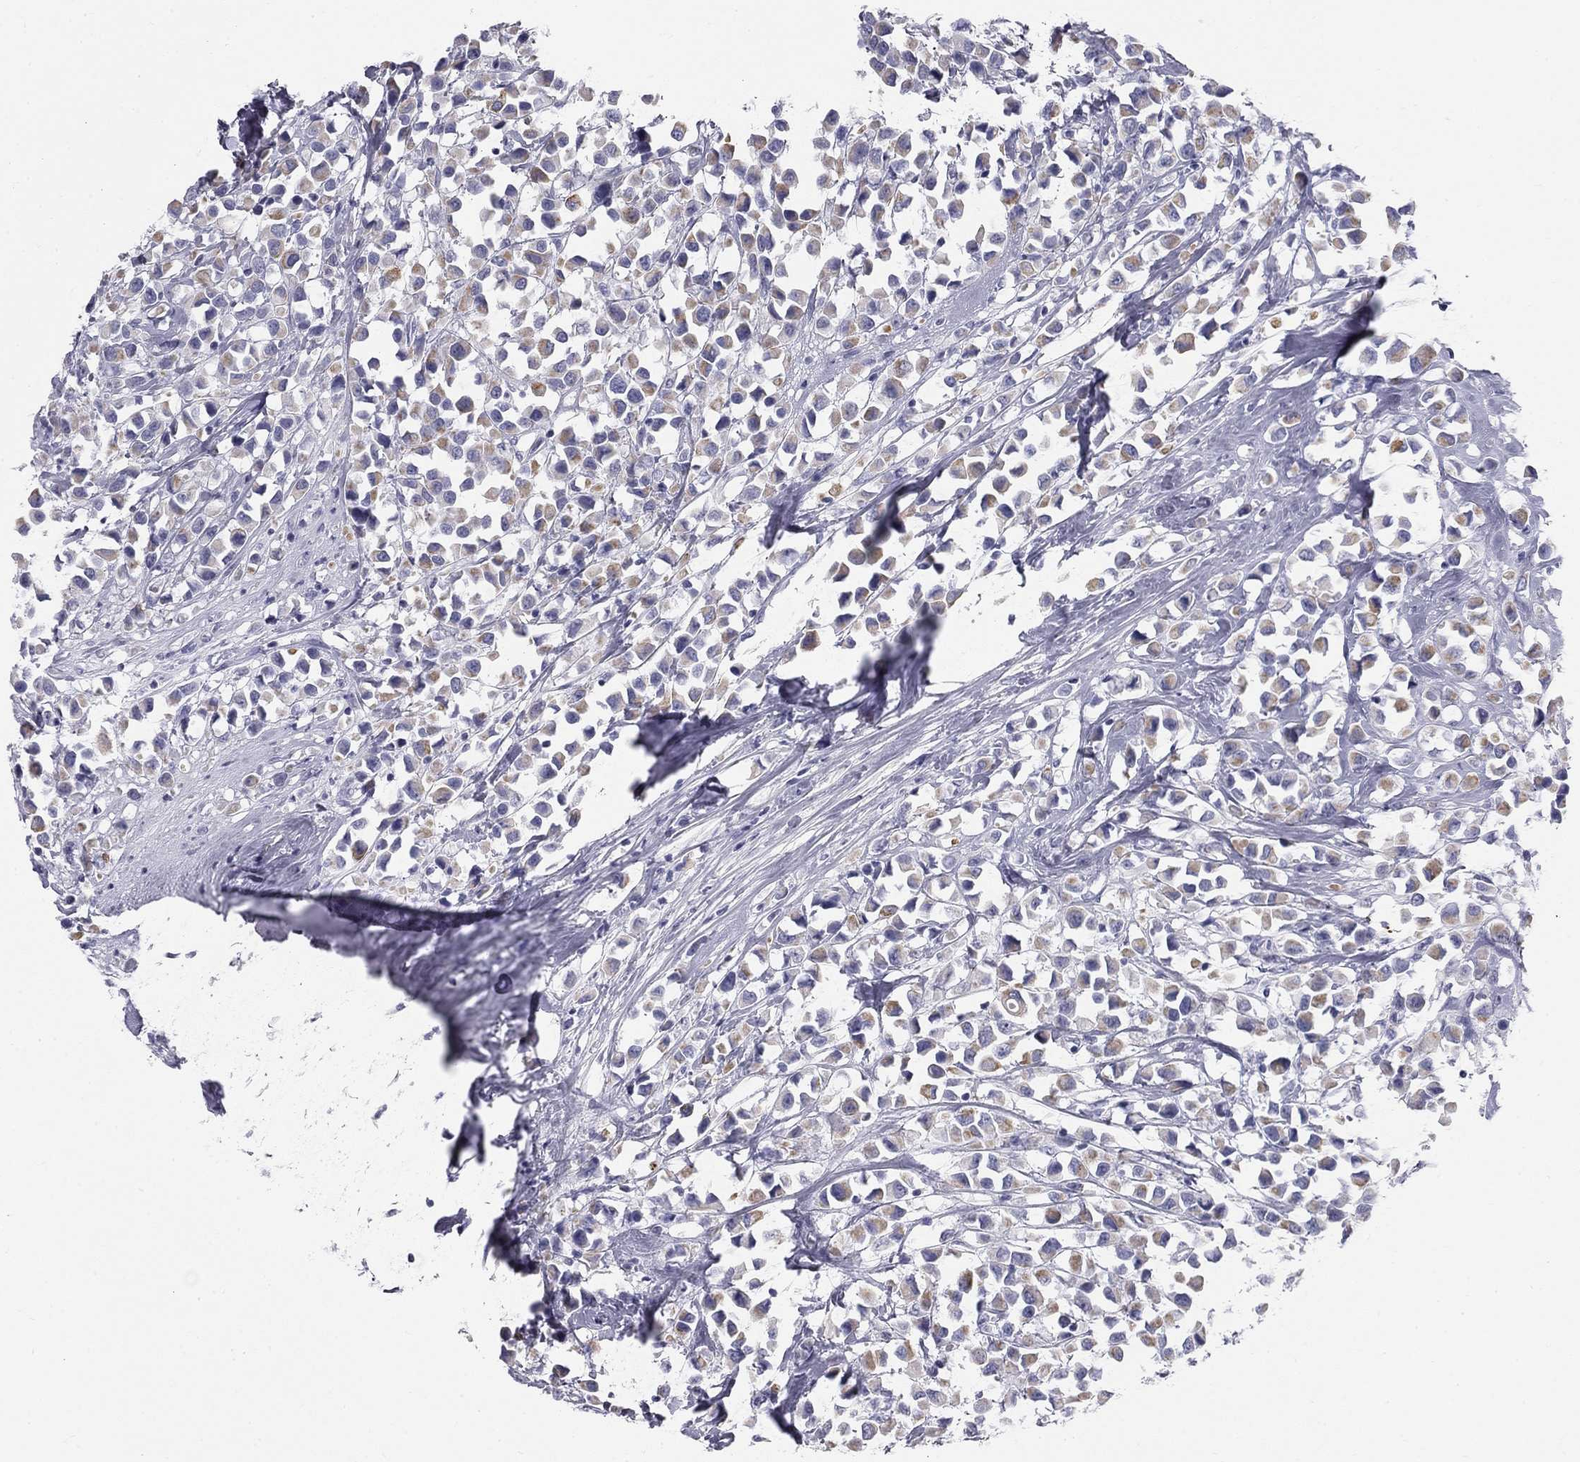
{"staining": {"intensity": "weak", "quantity": "<25%", "location": "cytoplasmic/membranous"}, "tissue": "breast cancer", "cell_type": "Tumor cells", "image_type": "cancer", "snomed": [{"axis": "morphology", "description": "Duct carcinoma"}, {"axis": "topography", "description": "Breast"}], "caption": "The histopathology image demonstrates no significant expression in tumor cells of invasive ductal carcinoma (breast).", "gene": "SULT2B1", "patient": {"sex": "female", "age": 61}}